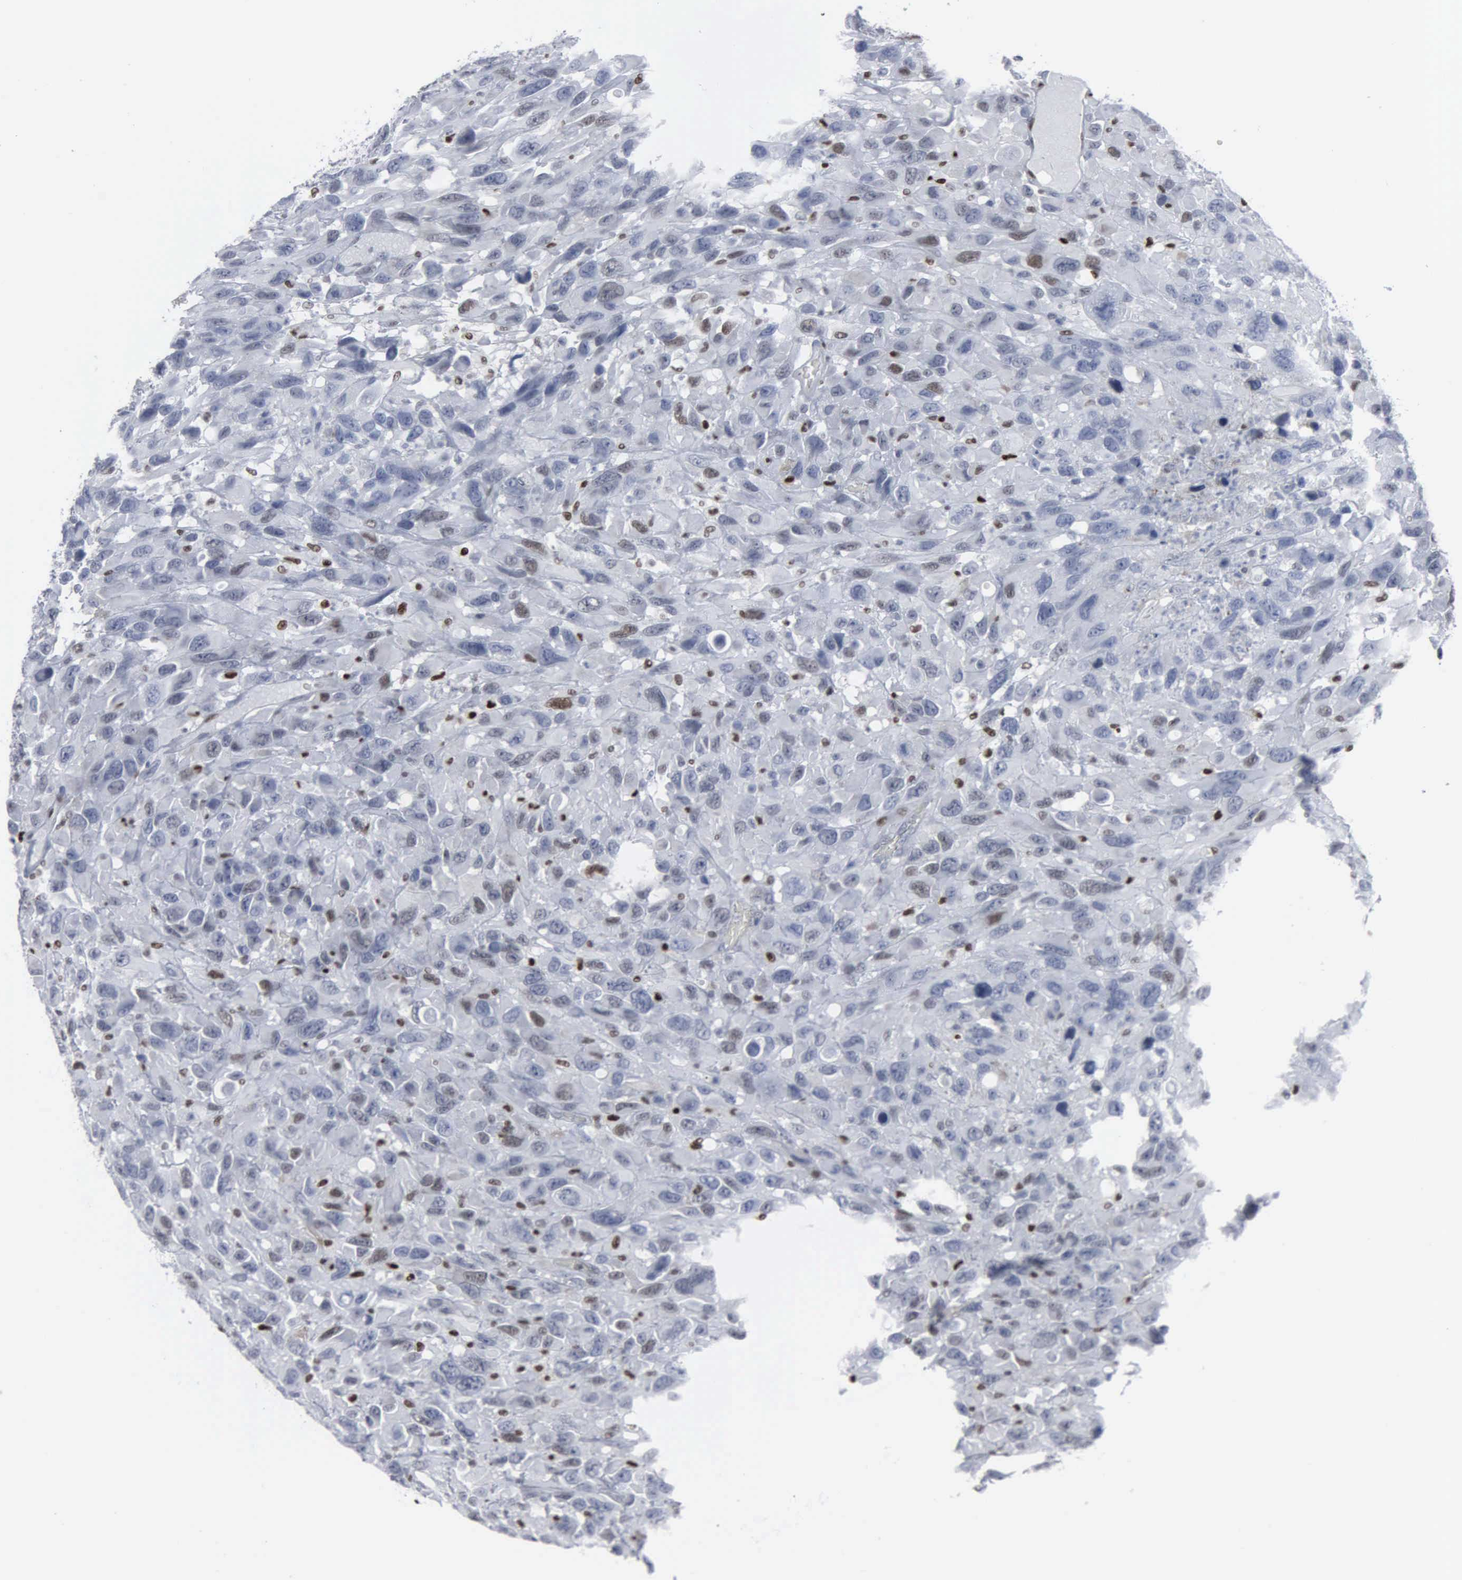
{"staining": {"intensity": "negative", "quantity": "none", "location": "none"}, "tissue": "renal cancer", "cell_type": "Tumor cells", "image_type": "cancer", "snomed": [{"axis": "morphology", "description": "Adenocarcinoma, NOS"}, {"axis": "topography", "description": "Kidney"}], "caption": "Immunohistochemical staining of human renal cancer shows no significant positivity in tumor cells. (DAB immunohistochemistry visualized using brightfield microscopy, high magnification).", "gene": "CCND3", "patient": {"sex": "male", "age": 79}}